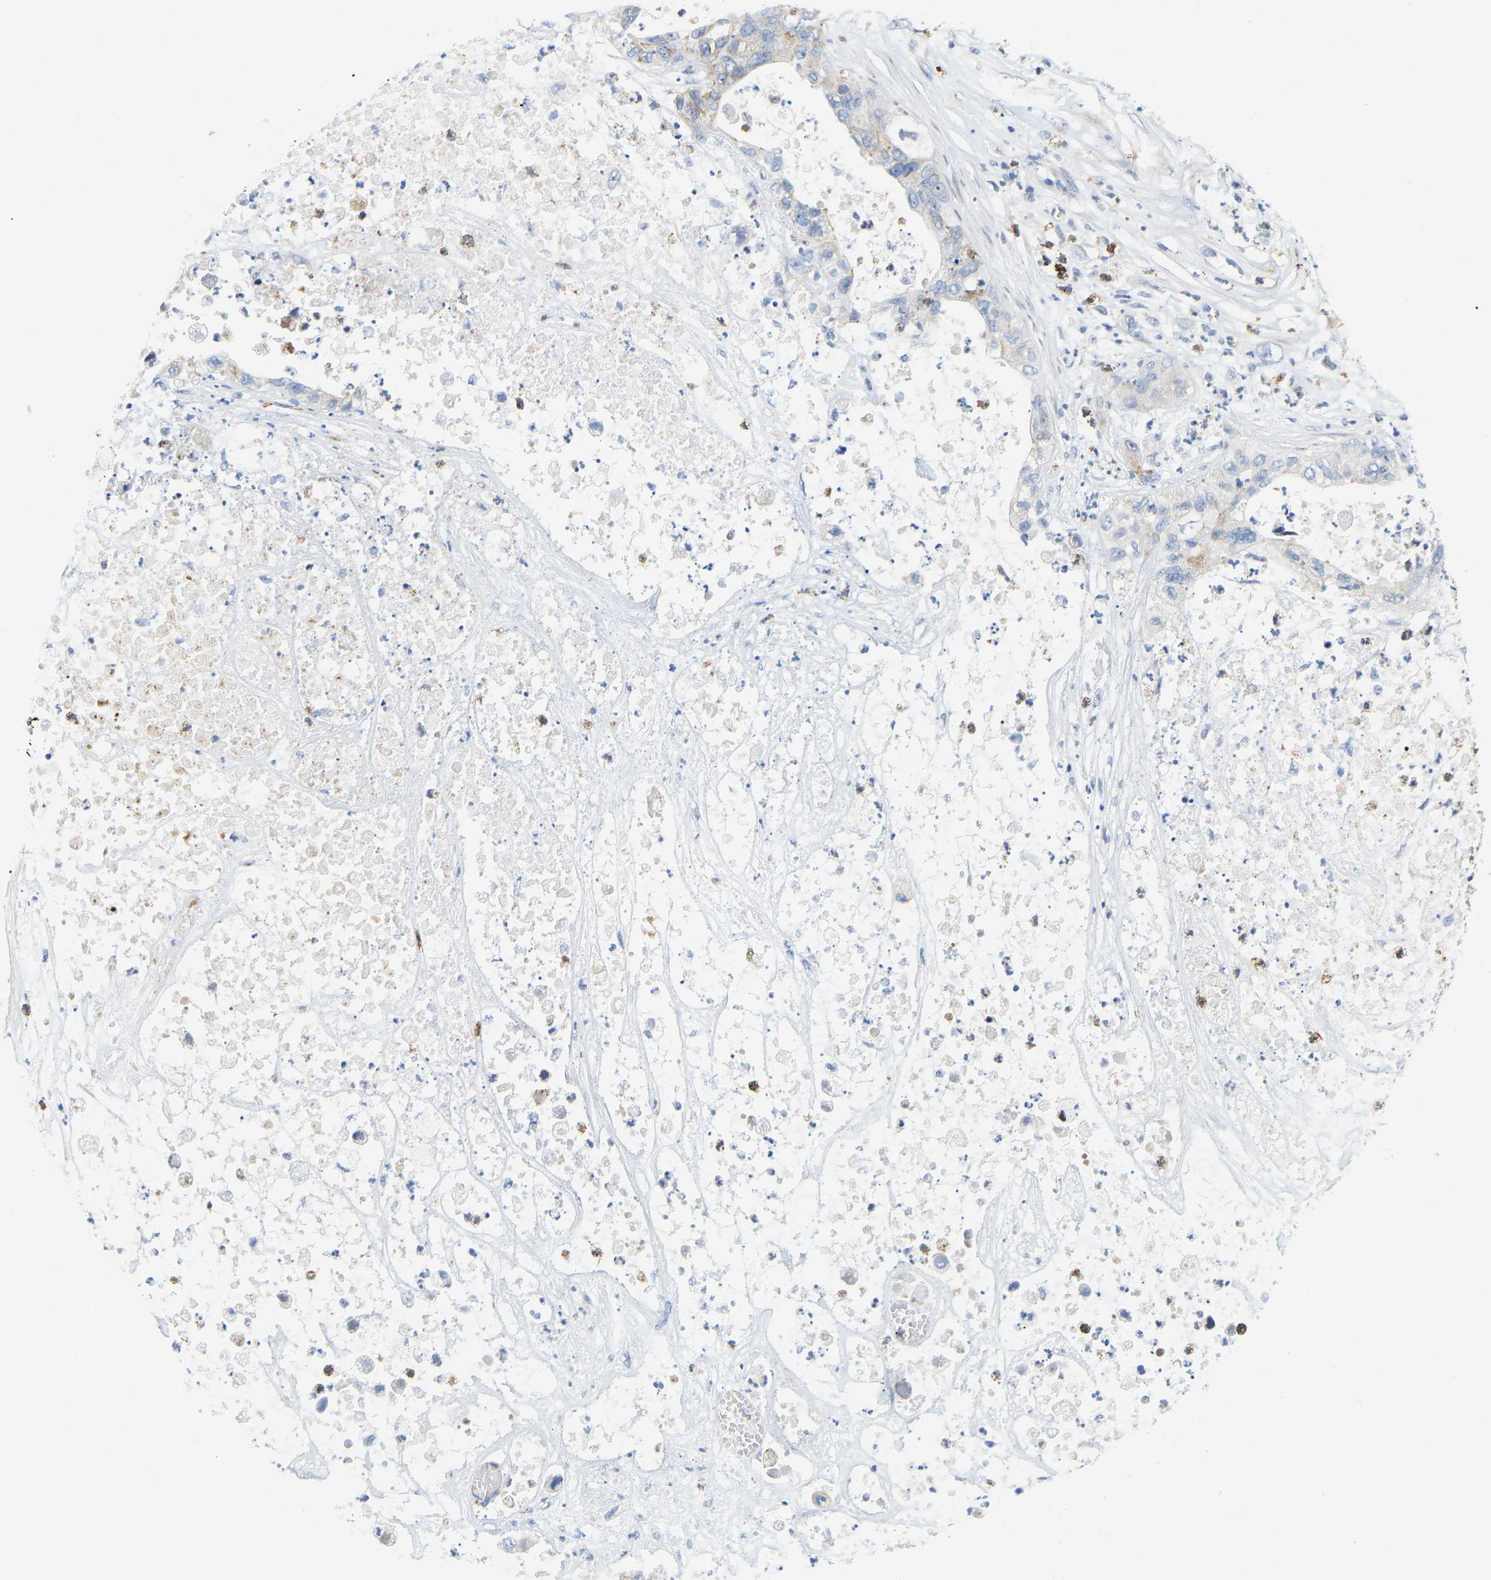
{"staining": {"intensity": "moderate", "quantity": "<25%", "location": "cytoplasmic/membranous"}, "tissue": "pancreatic cancer", "cell_type": "Tumor cells", "image_type": "cancer", "snomed": [{"axis": "morphology", "description": "Adenocarcinoma, NOS"}, {"axis": "topography", "description": "Pancreas"}], "caption": "The histopathology image reveals a brown stain indicating the presence of a protein in the cytoplasmic/membranous of tumor cells in pancreatic adenocarcinoma.", "gene": "HDAC5", "patient": {"sex": "female", "age": 78}}